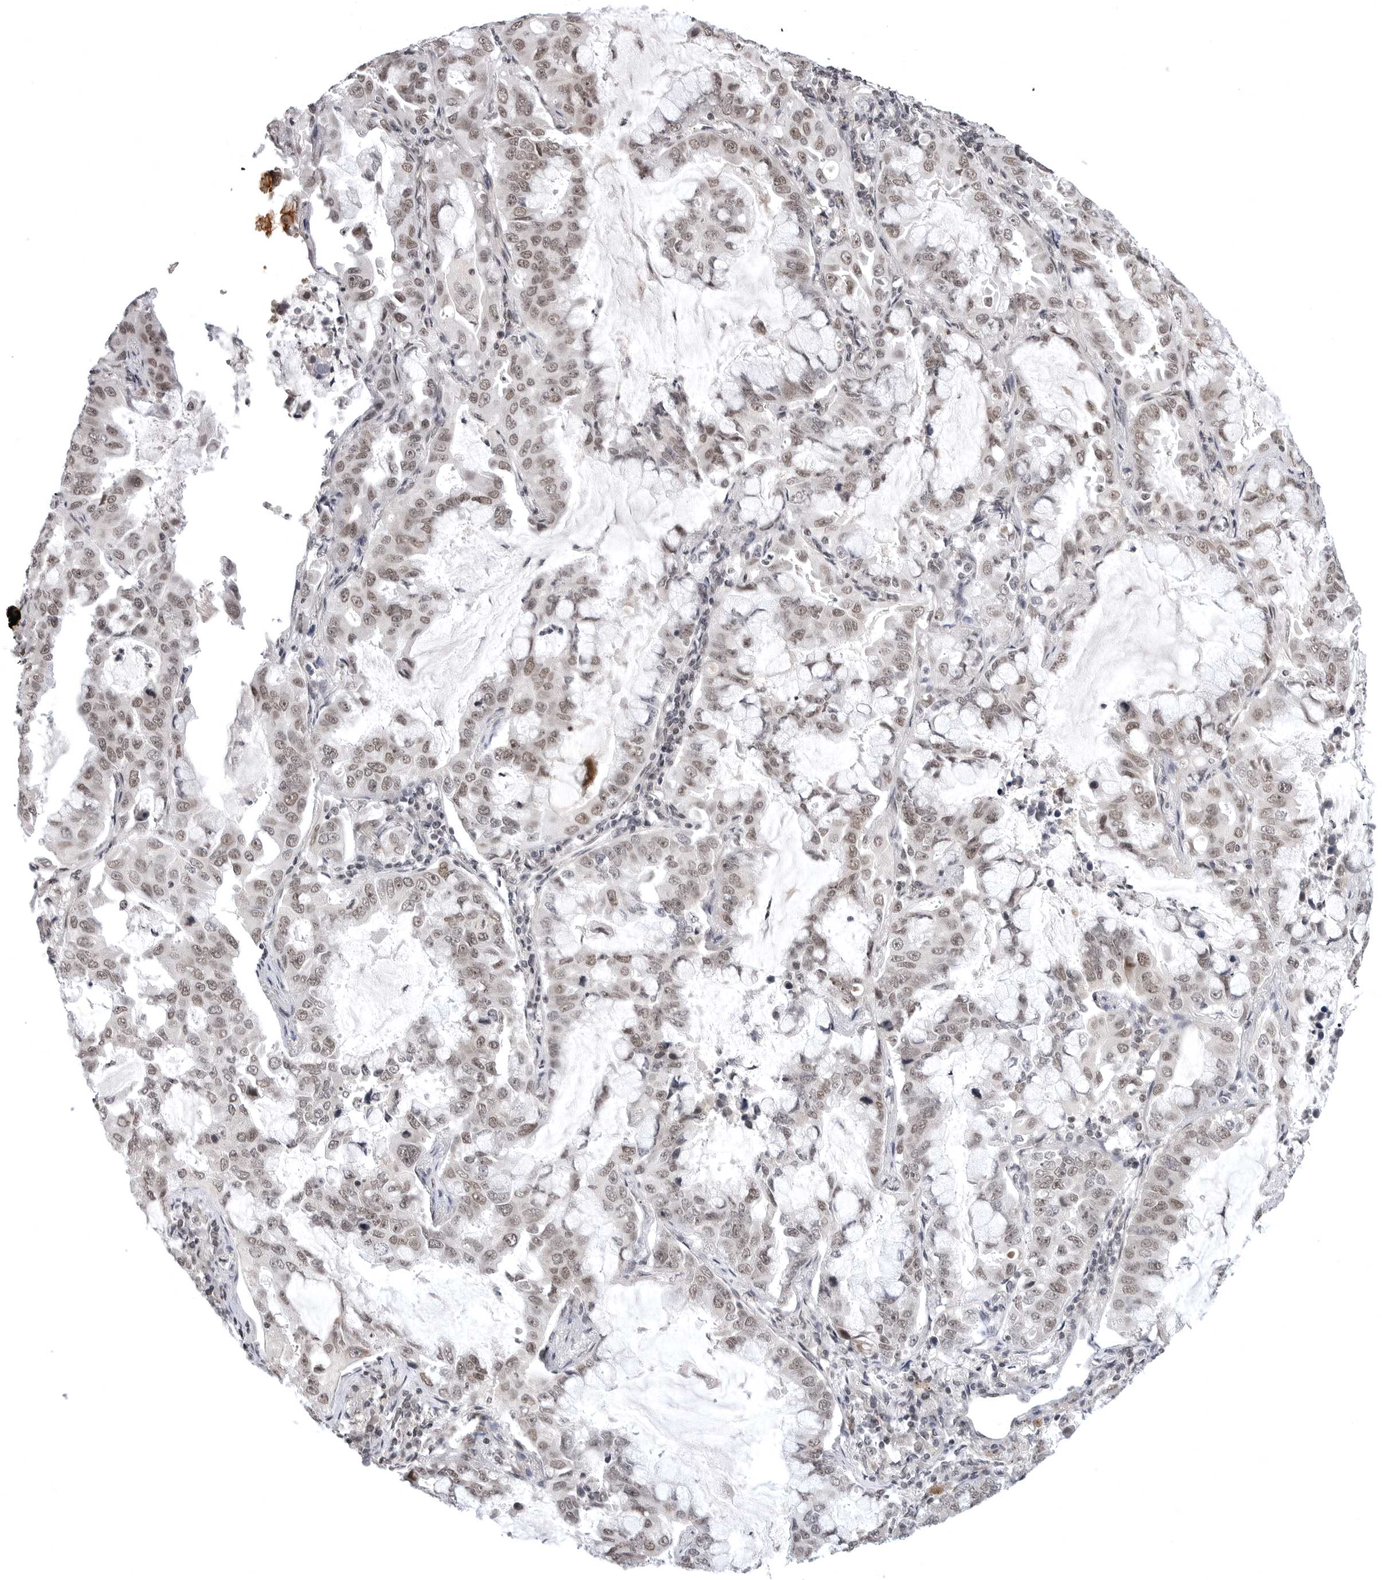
{"staining": {"intensity": "moderate", "quantity": ">75%", "location": "nuclear"}, "tissue": "lung cancer", "cell_type": "Tumor cells", "image_type": "cancer", "snomed": [{"axis": "morphology", "description": "Adenocarcinoma, NOS"}, {"axis": "topography", "description": "Lung"}], "caption": "This is an image of IHC staining of lung cancer (adenocarcinoma), which shows moderate positivity in the nuclear of tumor cells.", "gene": "PHF3", "patient": {"sex": "male", "age": 64}}